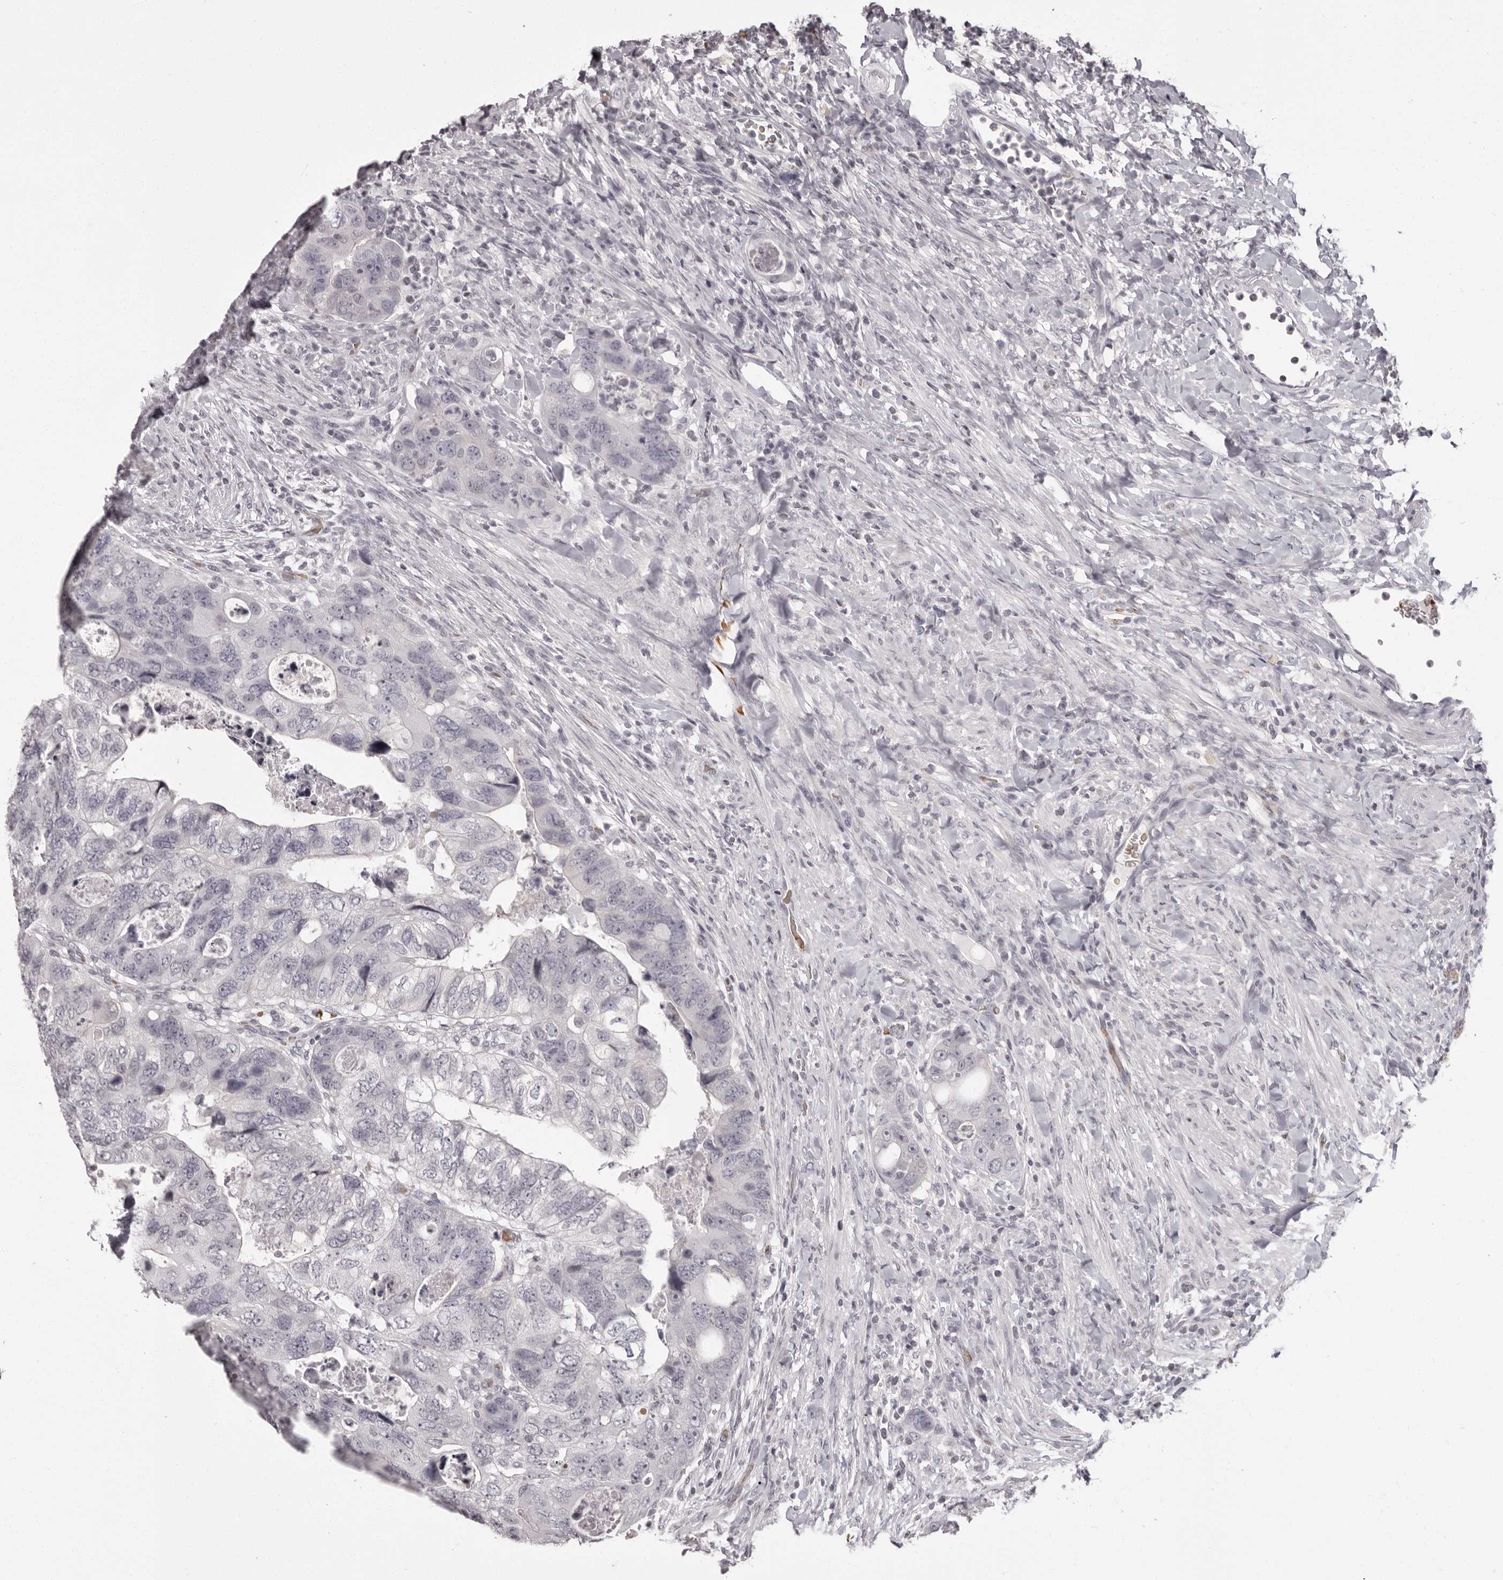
{"staining": {"intensity": "negative", "quantity": "none", "location": "none"}, "tissue": "colorectal cancer", "cell_type": "Tumor cells", "image_type": "cancer", "snomed": [{"axis": "morphology", "description": "Adenocarcinoma, NOS"}, {"axis": "topography", "description": "Rectum"}], "caption": "Immunohistochemistry of human colorectal cancer (adenocarcinoma) shows no positivity in tumor cells.", "gene": "C8orf74", "patient": {"sex": "male", "age": 59}}